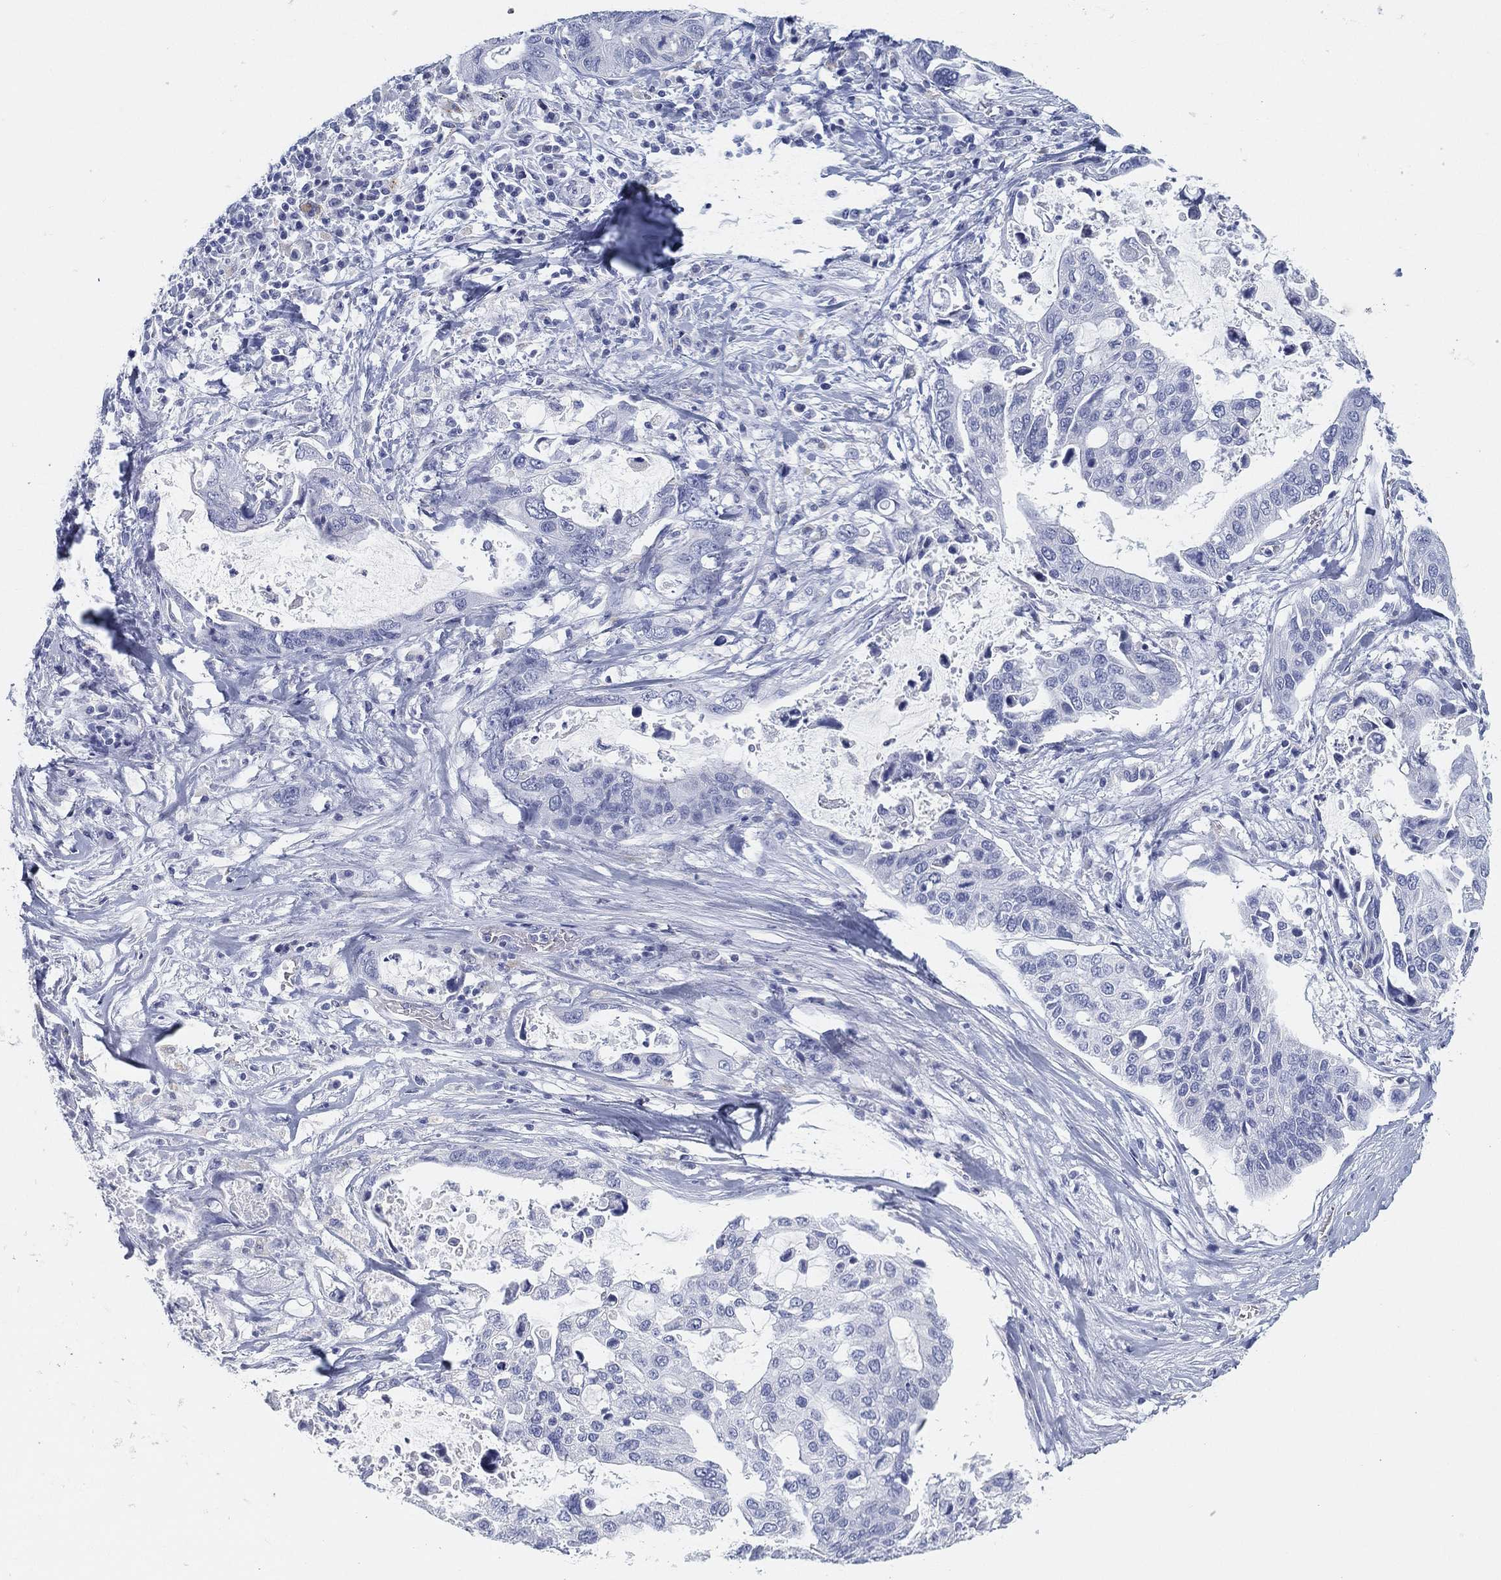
{"staining": {"intensity": "negative", "quantity": "none", "location": "none"}, "tissue": "stomach cancer", "cell_type": "Tumor cells", "image_type": "cancer", "snomed": [{"axis": "morphology", "description": "Adenocarcinoma, NOS"}, {"axis": "topography", "description": "Stomach"}], "caption": "Immunohistochemical staining of adenocarcinoma (stomach) reveals no significant expression in tumor cells.", "gene": "GPR61", "patient": {"sex": "male", "age": 54}}